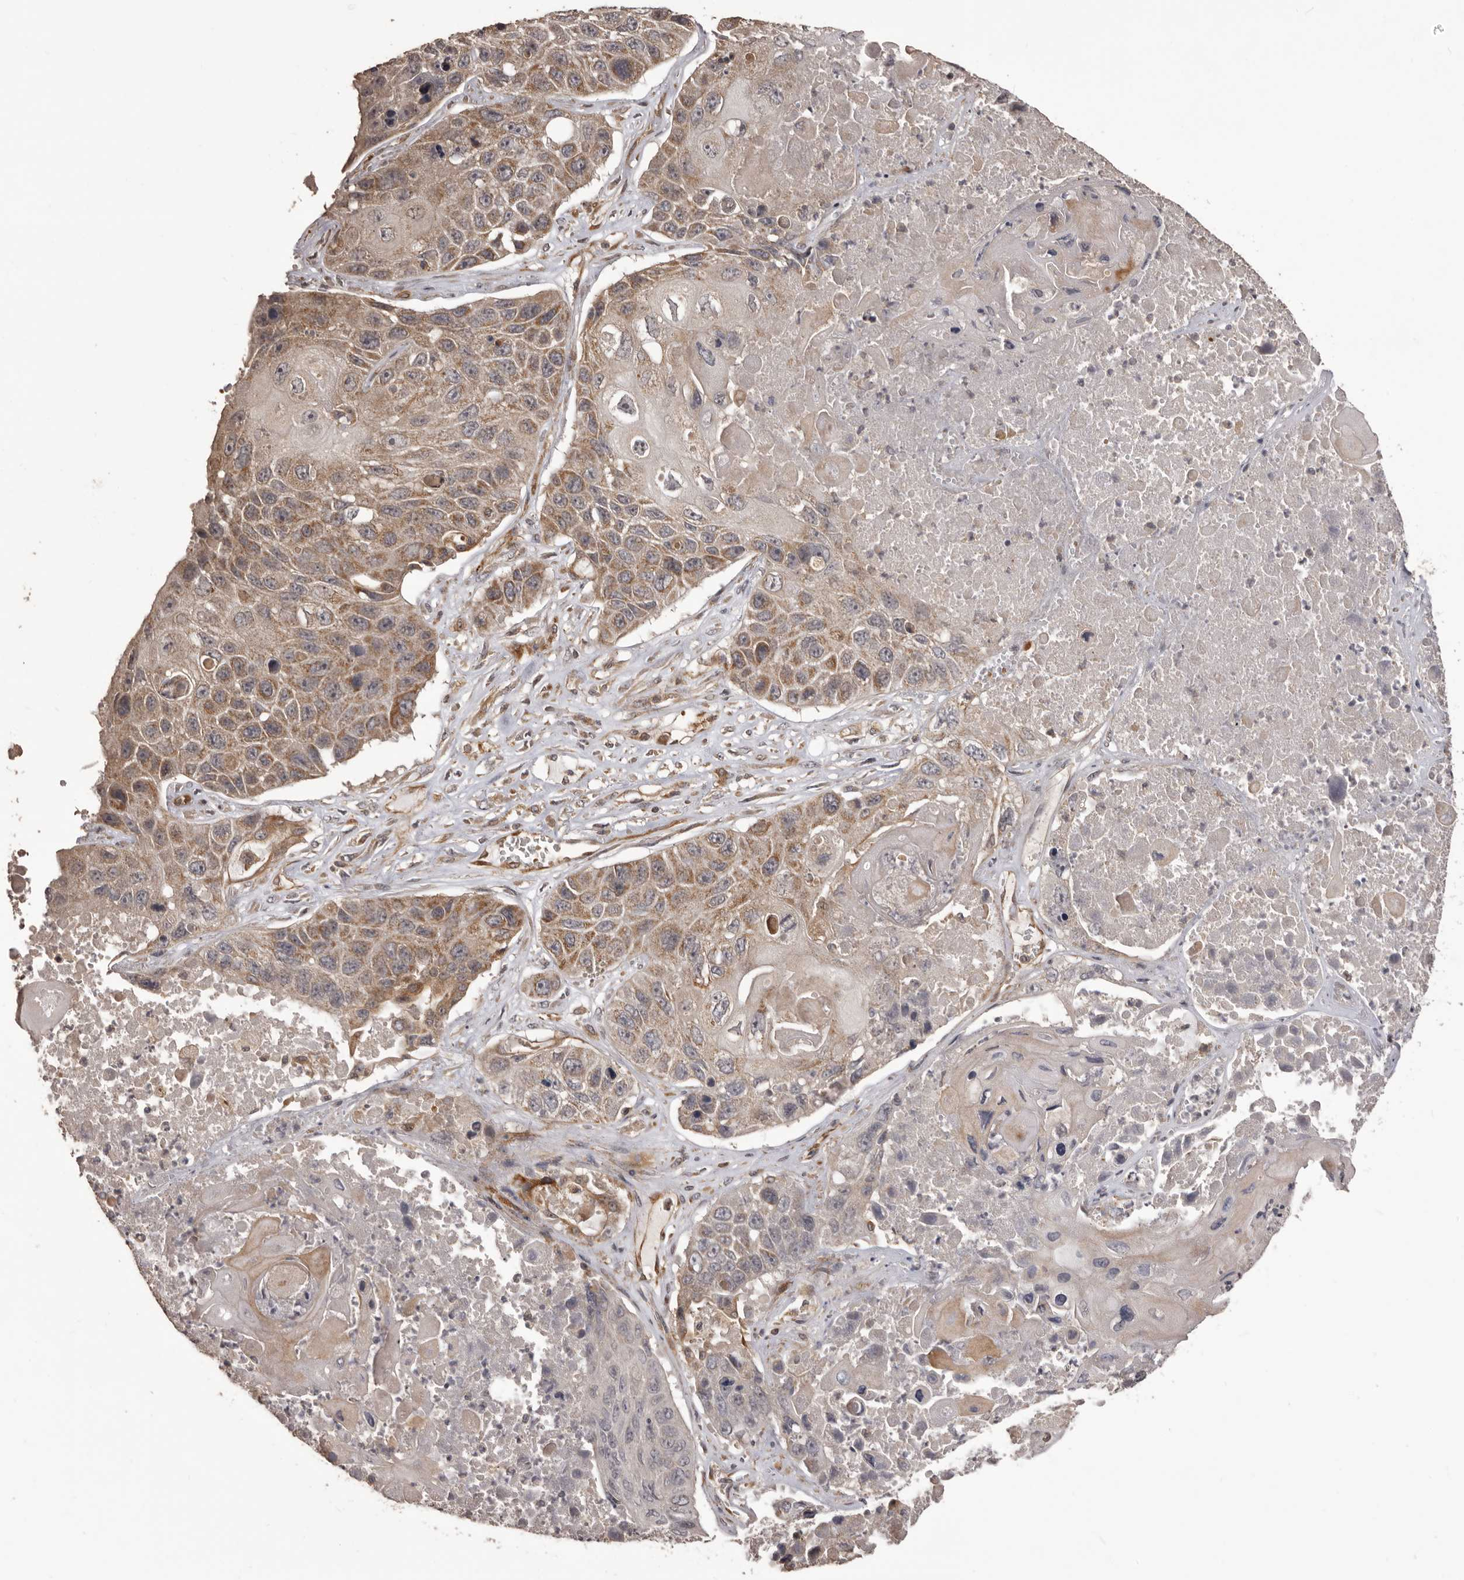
{"staining": {"intensity": "moderate", "quantity": ">75%", "location": "cytoplasmic/membranous"}, "tissue": "lung cancer", "cell_type": "Tumor cells", "image_type": "cancer", "snomed": [{"axis": "morphology", "description": "Squamous cell carcinoma, NOS"}, {"axis": "topography", "description": "Lung"}], "caption": "DAB (3,3'-diaminobenzidine) immunohistochemical staining of squamous cell carcinoma (lung) demonstrates moderate cytoplasmic/membranous protein expression in approximately >75% of tumor cells.", "gene": "QRSL1", "patient": {"sex": "male", "age": 61}}